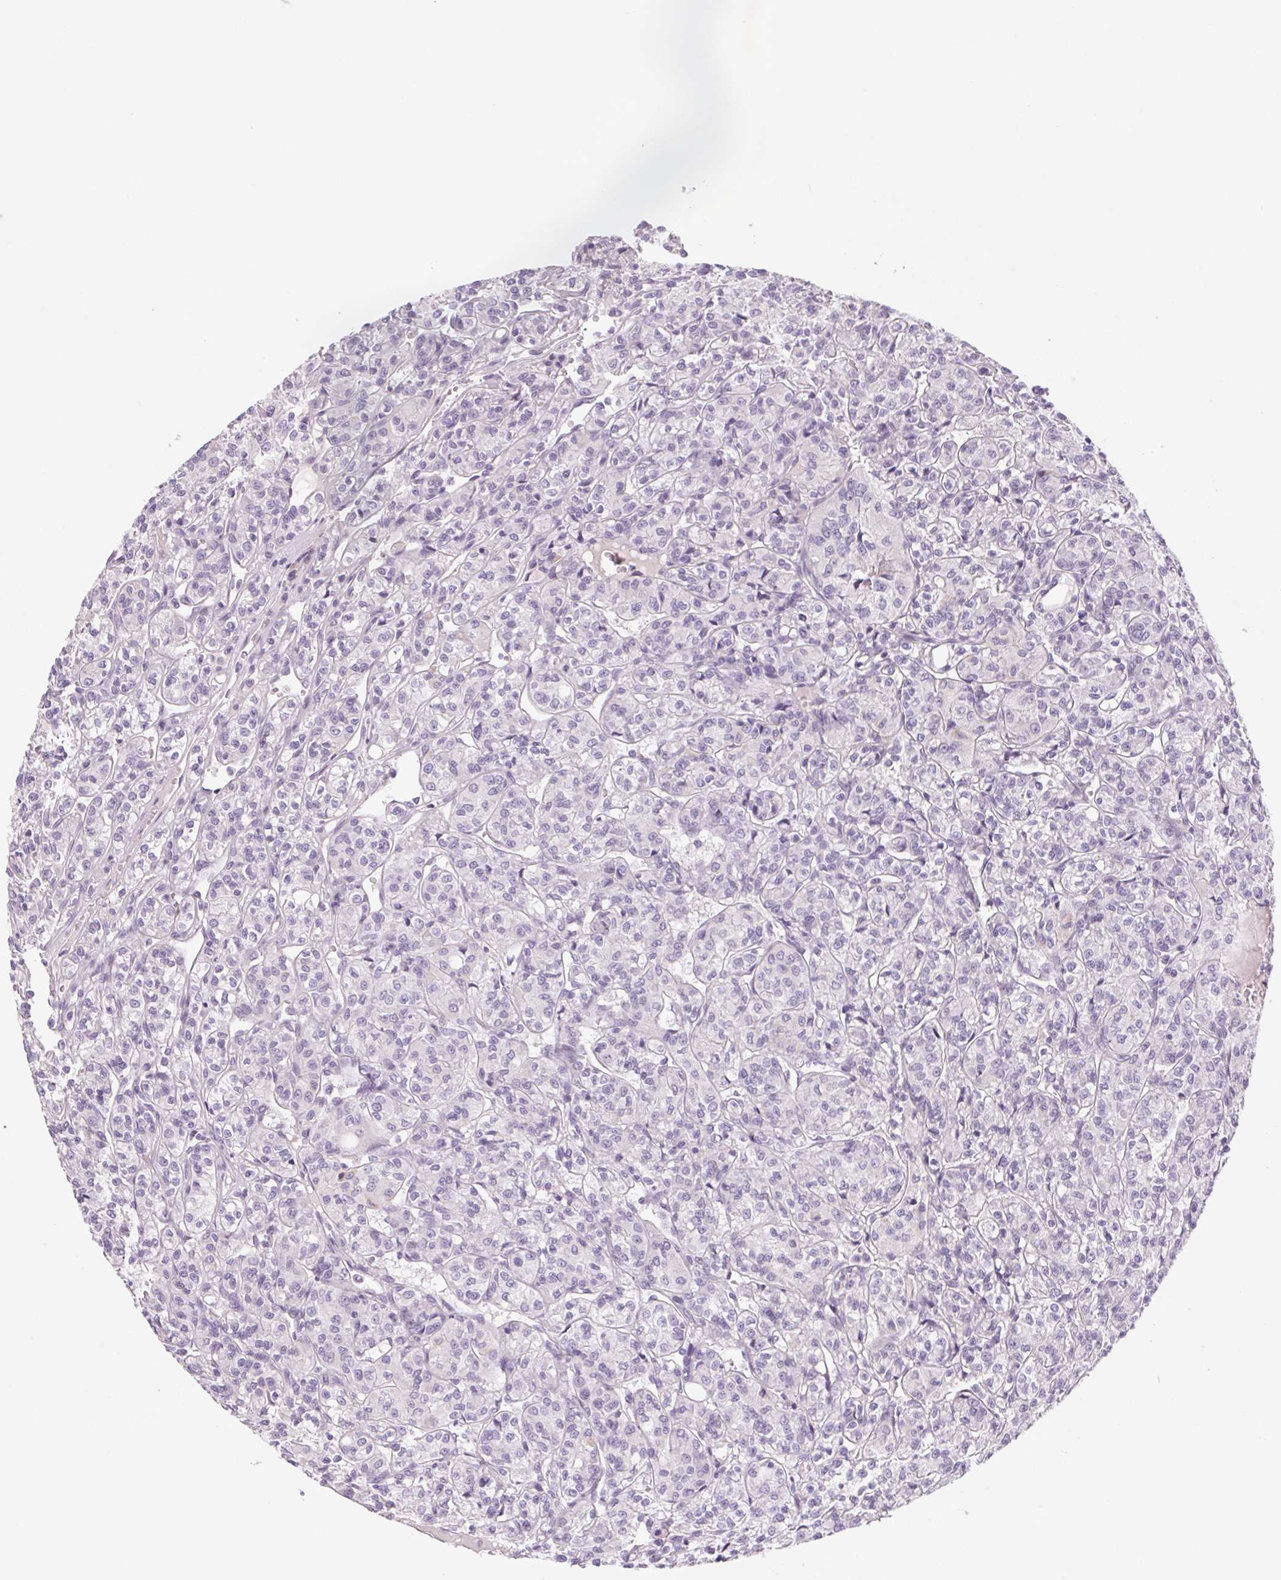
{"staining": {"intensity": "negative", "quantity": "none", "location": "none"}, "tissue": "renal cancer", "cell_type": "Tumor cells", "image_type": "cancer", "snomed": [{"axis": "morphology", "description": "Adenocarcinoma, NOS"}, {"axis": "topography", "description": "Kidney"}], "caption": "A high-resolution micrograph shows immunohistochemistry (IHC) staining of adenocarcinoma (renal), which shows no significant positivity in tumor cells.", "gene": "KRT1", "patient": {"sex": "male", "age": 36}}